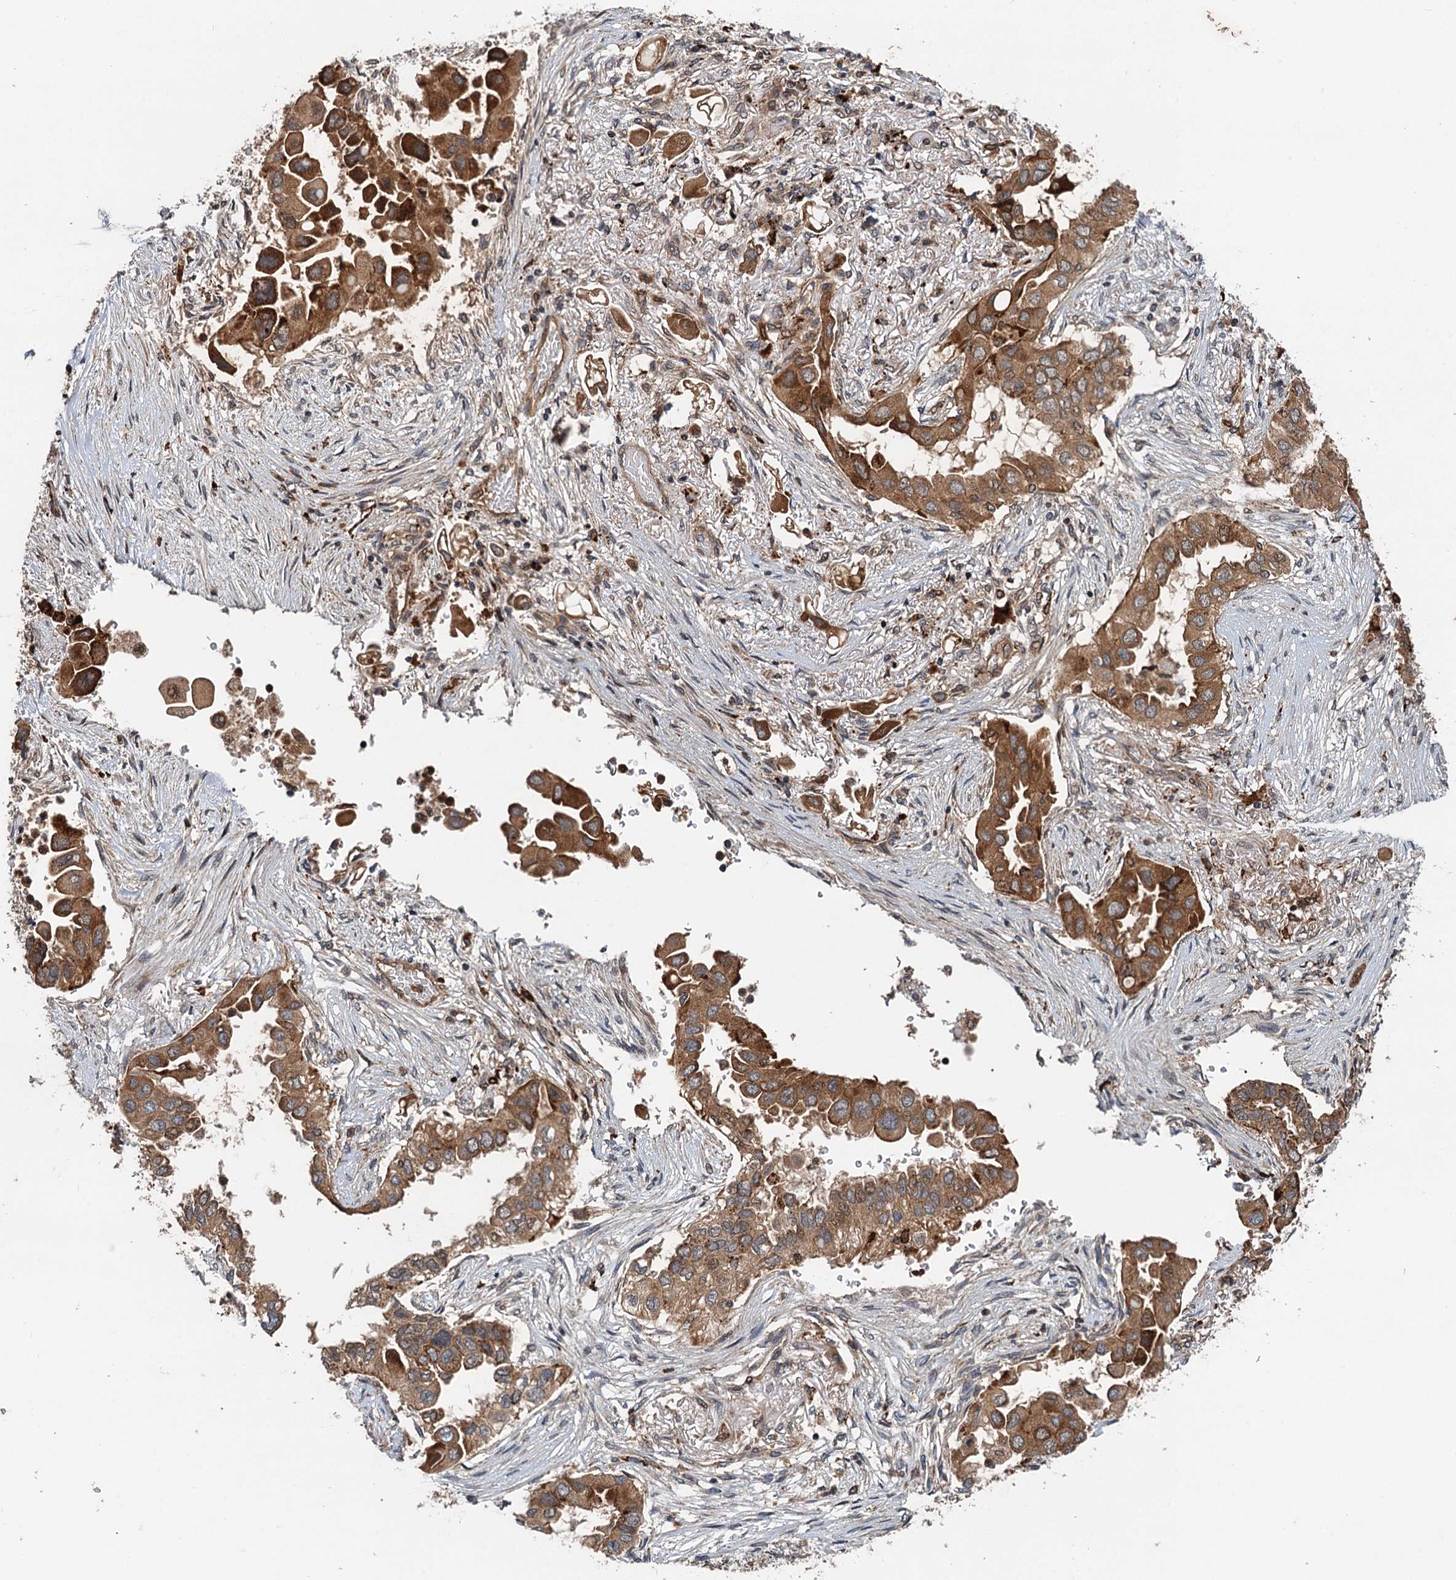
{"staining": {"intensity": "moderate", "quantity": ">75%", "location": "cytoplasmic/membranous"}, "tissue": "lung cancer", "cell_type": "Tumor cells", "image_type": "cancer", "snomed": [{"axis": "morphology", "description": "Adenocarcinoma, NOS"}, {"axis": "topography", "description": "Lung"}], "caption": "A photomicrograph of lung adenocarcinoma stained for a protein shows moderate cytoplasmic/membranous brown staining in tumor cells.", "gene": "NLRP10", "patient": {"sex": "female", "age": 76}}